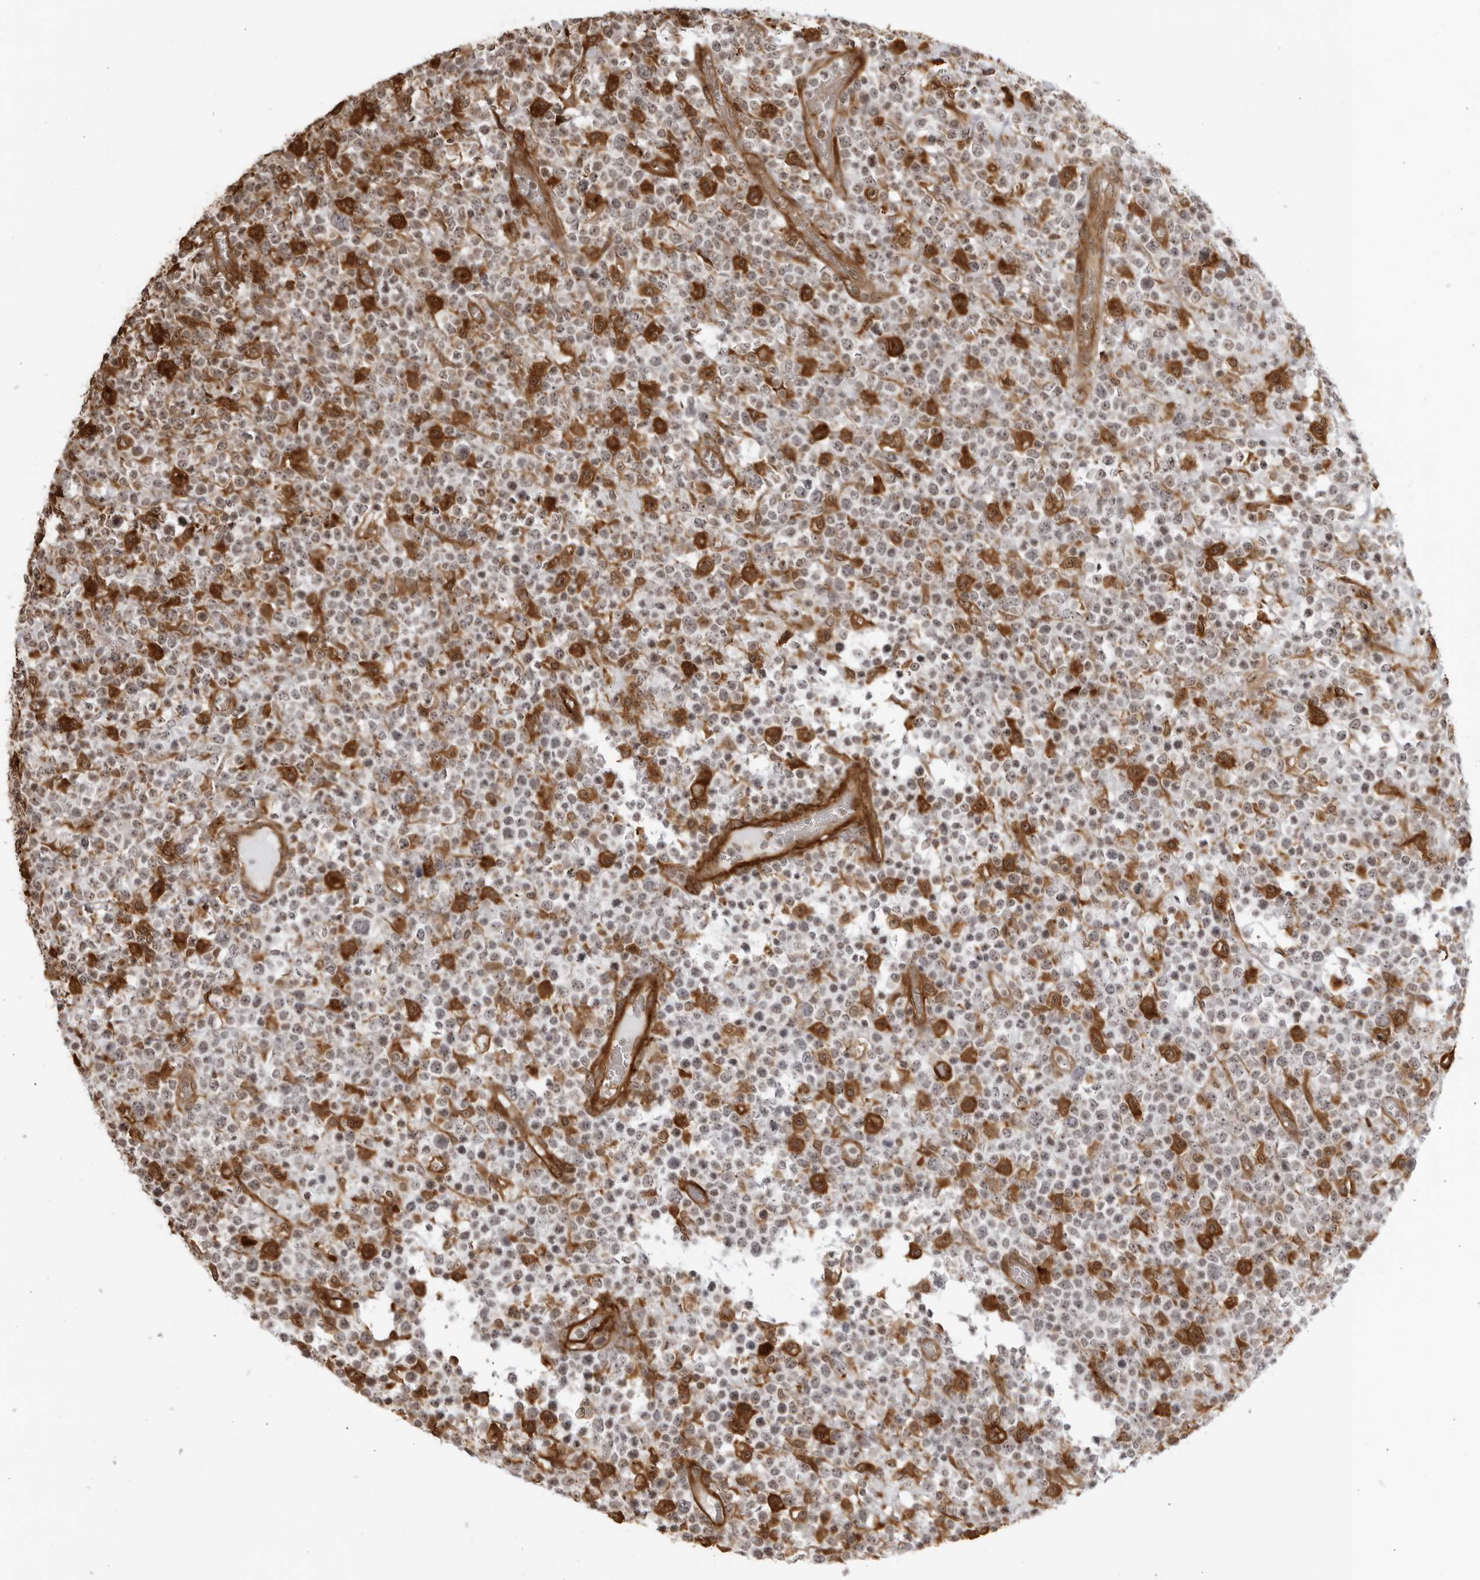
{"staining": {"intensity": "negative", "quantity": "none", "location": "none"}, "tissue": "lymphoma", "cell_type": "Tumor cells", "image_type": "cancer", "snomed": [{"axis": "morphology", "description": "Malignant lymphoma, non-Hodgkin's type, High grade"}, {"axis": "topography", "description": "Colon"}], "caption": "Protein analysis of lymphoma exhibits no significant positivity in tumor cells. The staining is performed using DAB brown chromogen with nuclei counter-stained in using hematoxylin.", "gene": "TCF21", "patient": {"sex": "female", "age": 53}}